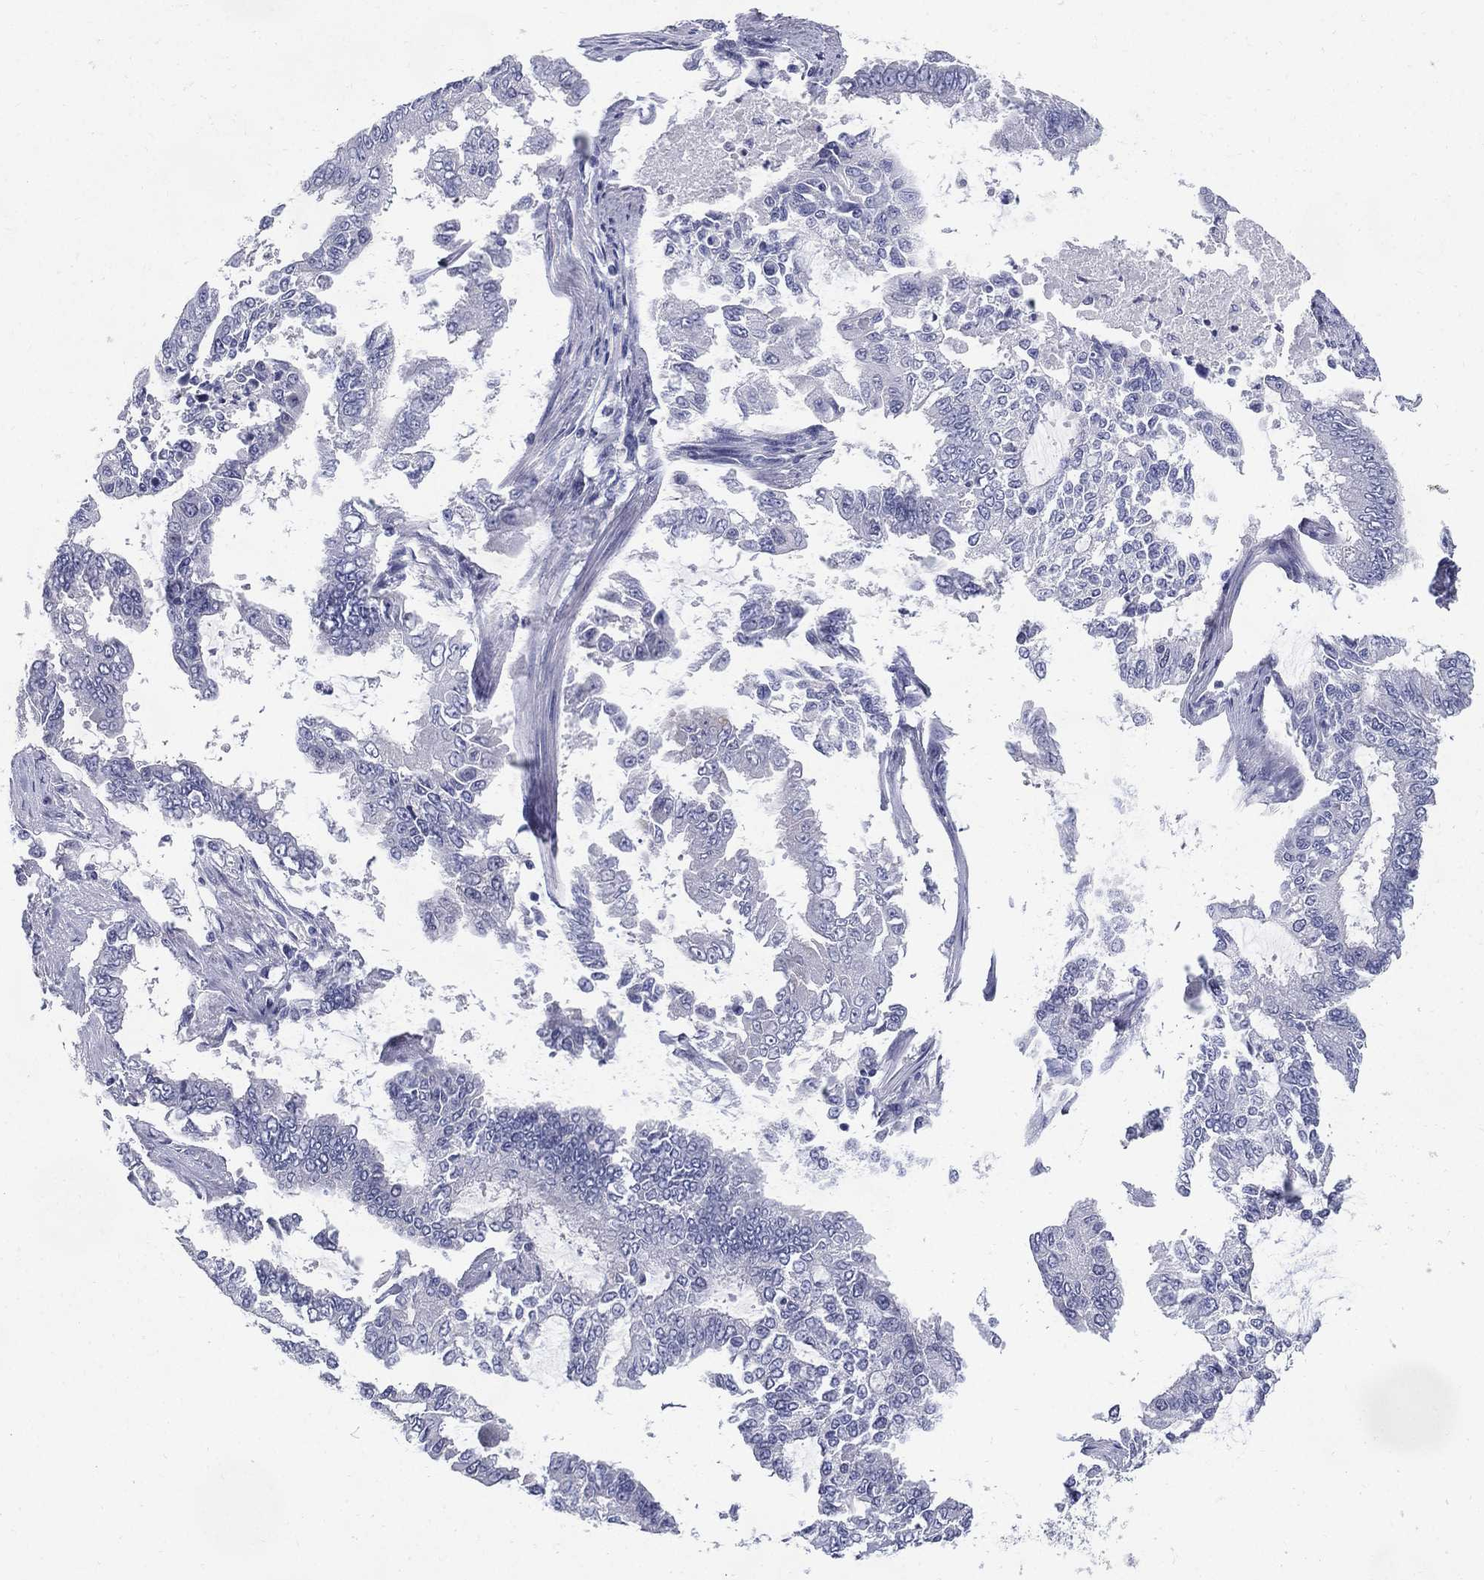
{"staining": {"intensity": "negative", "quantity": "none", "location": "none"}, "tissue": "endometrial cancer", "cell_type": "Tumor cells", "image_type": "cancer", "snomed": [{"axis": "morphology", "description": "Adenocarcinoma, NOS"}, {"axis": "topography", "description": "Uterus"}], "caption": "An immunohistochemistry micrograph of endometrial cancer (adenocarcinoma) is shown. There is no staining in tumor cells of endometrial cancer (adenocarcinoma). Brightfield microscopy of immunohistochemistry (IHC) stained with DAB (3,3'-diaminobenzidine) (brown) and hematoxylin (blue), captured at high magnification.", "gene": "KIF2C", "patient": {"sex": "female", "age": 59}}